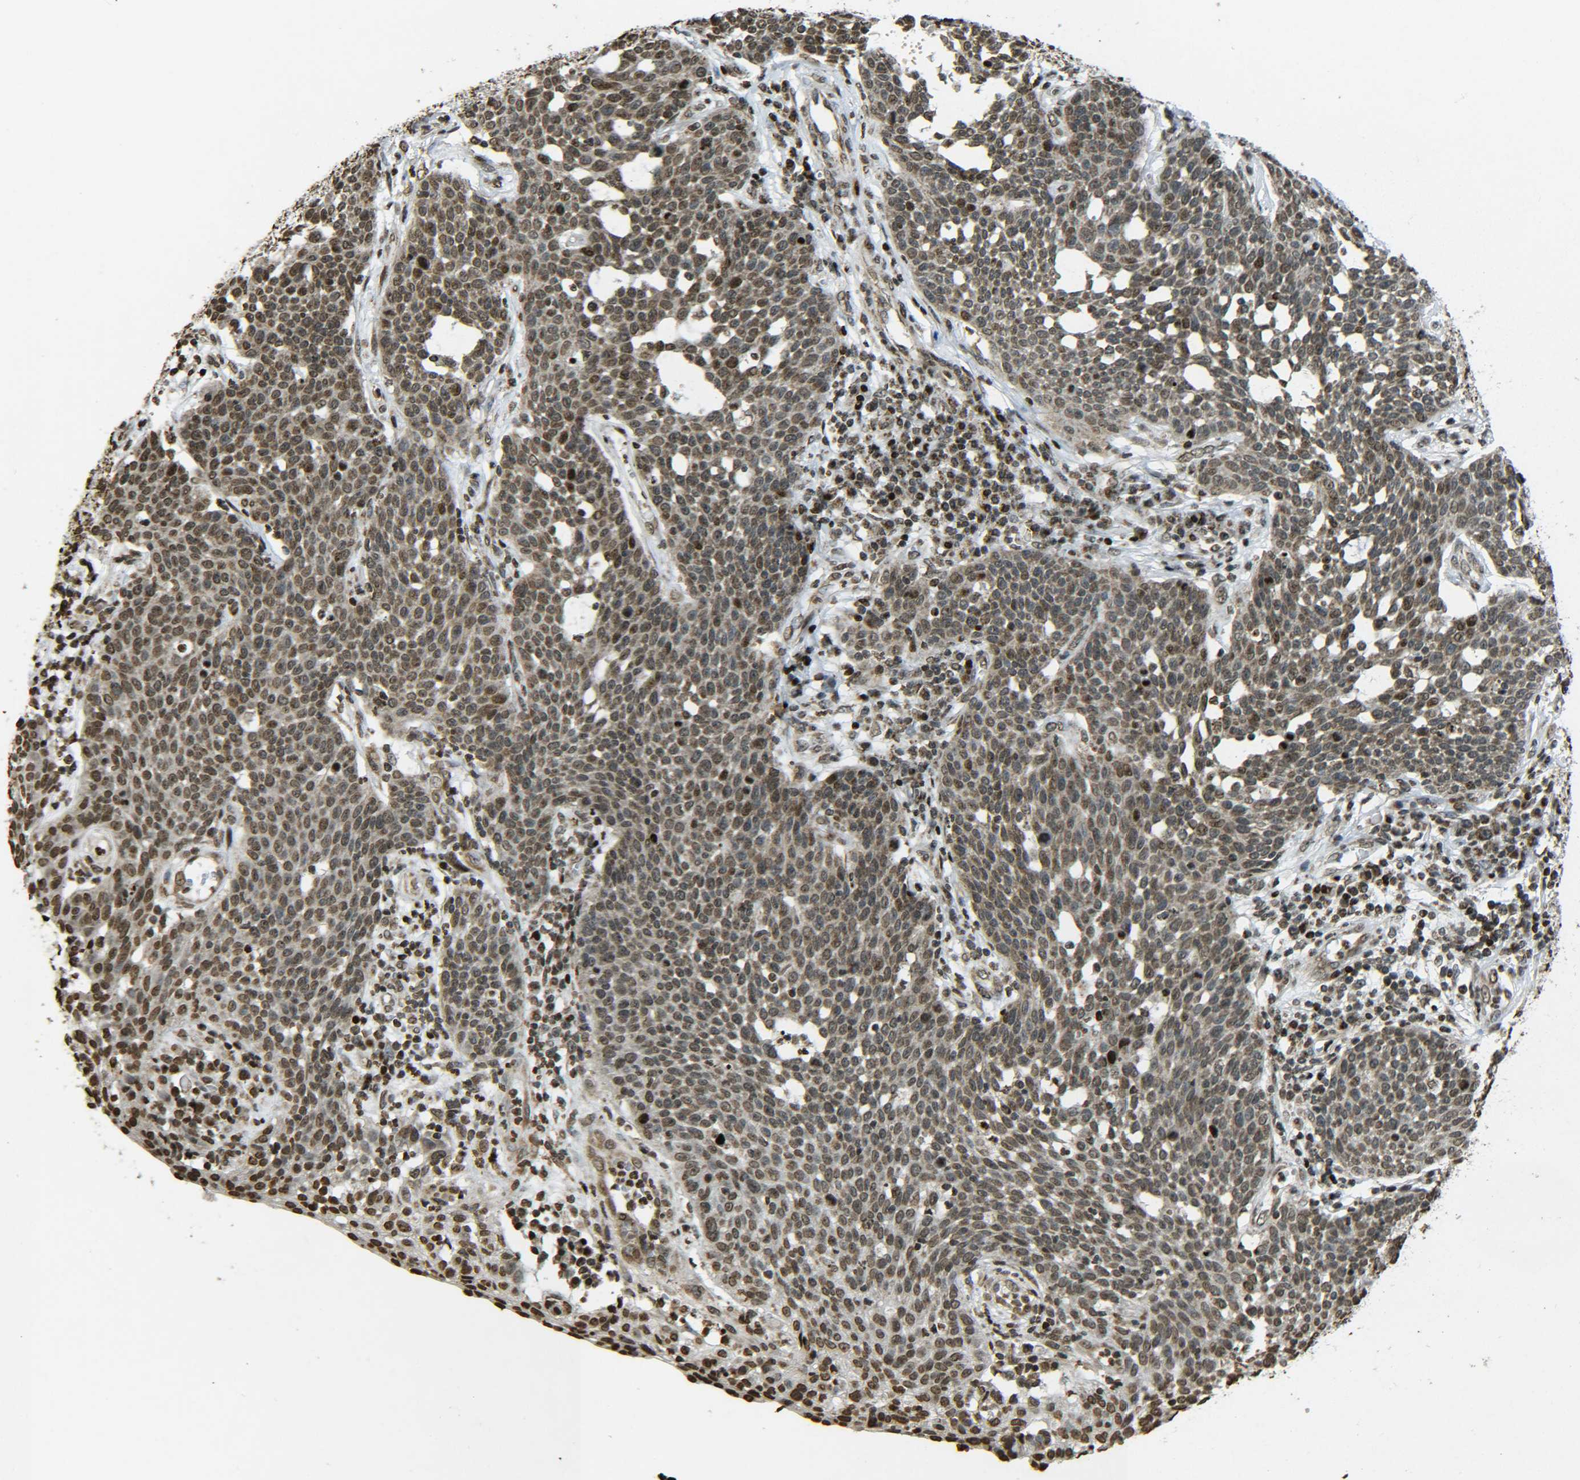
{"staining": {"intensity": "moderate", "quantity": ">75%", "location": "cytoplasmic/membranous,nuclear"}, "tissue": "cervical cancer", "cell_type": "Tumor cells", "image_type": "cancer", "snomed": [{"axis": "morphology", "description": "Squamous cell carcinoma, NOS"}, {"axis": "topography", "description": "Cervix"}], "caption": "Protein analysis of squamous cell carcinoma (cervical) tissue demonstrates moderate cytoplasmic/membranous and nuclear positivity in approximately >75% of tumor cells.", "gene": "NEUROG2", "patient": {"sex": "female", "age": 34}}